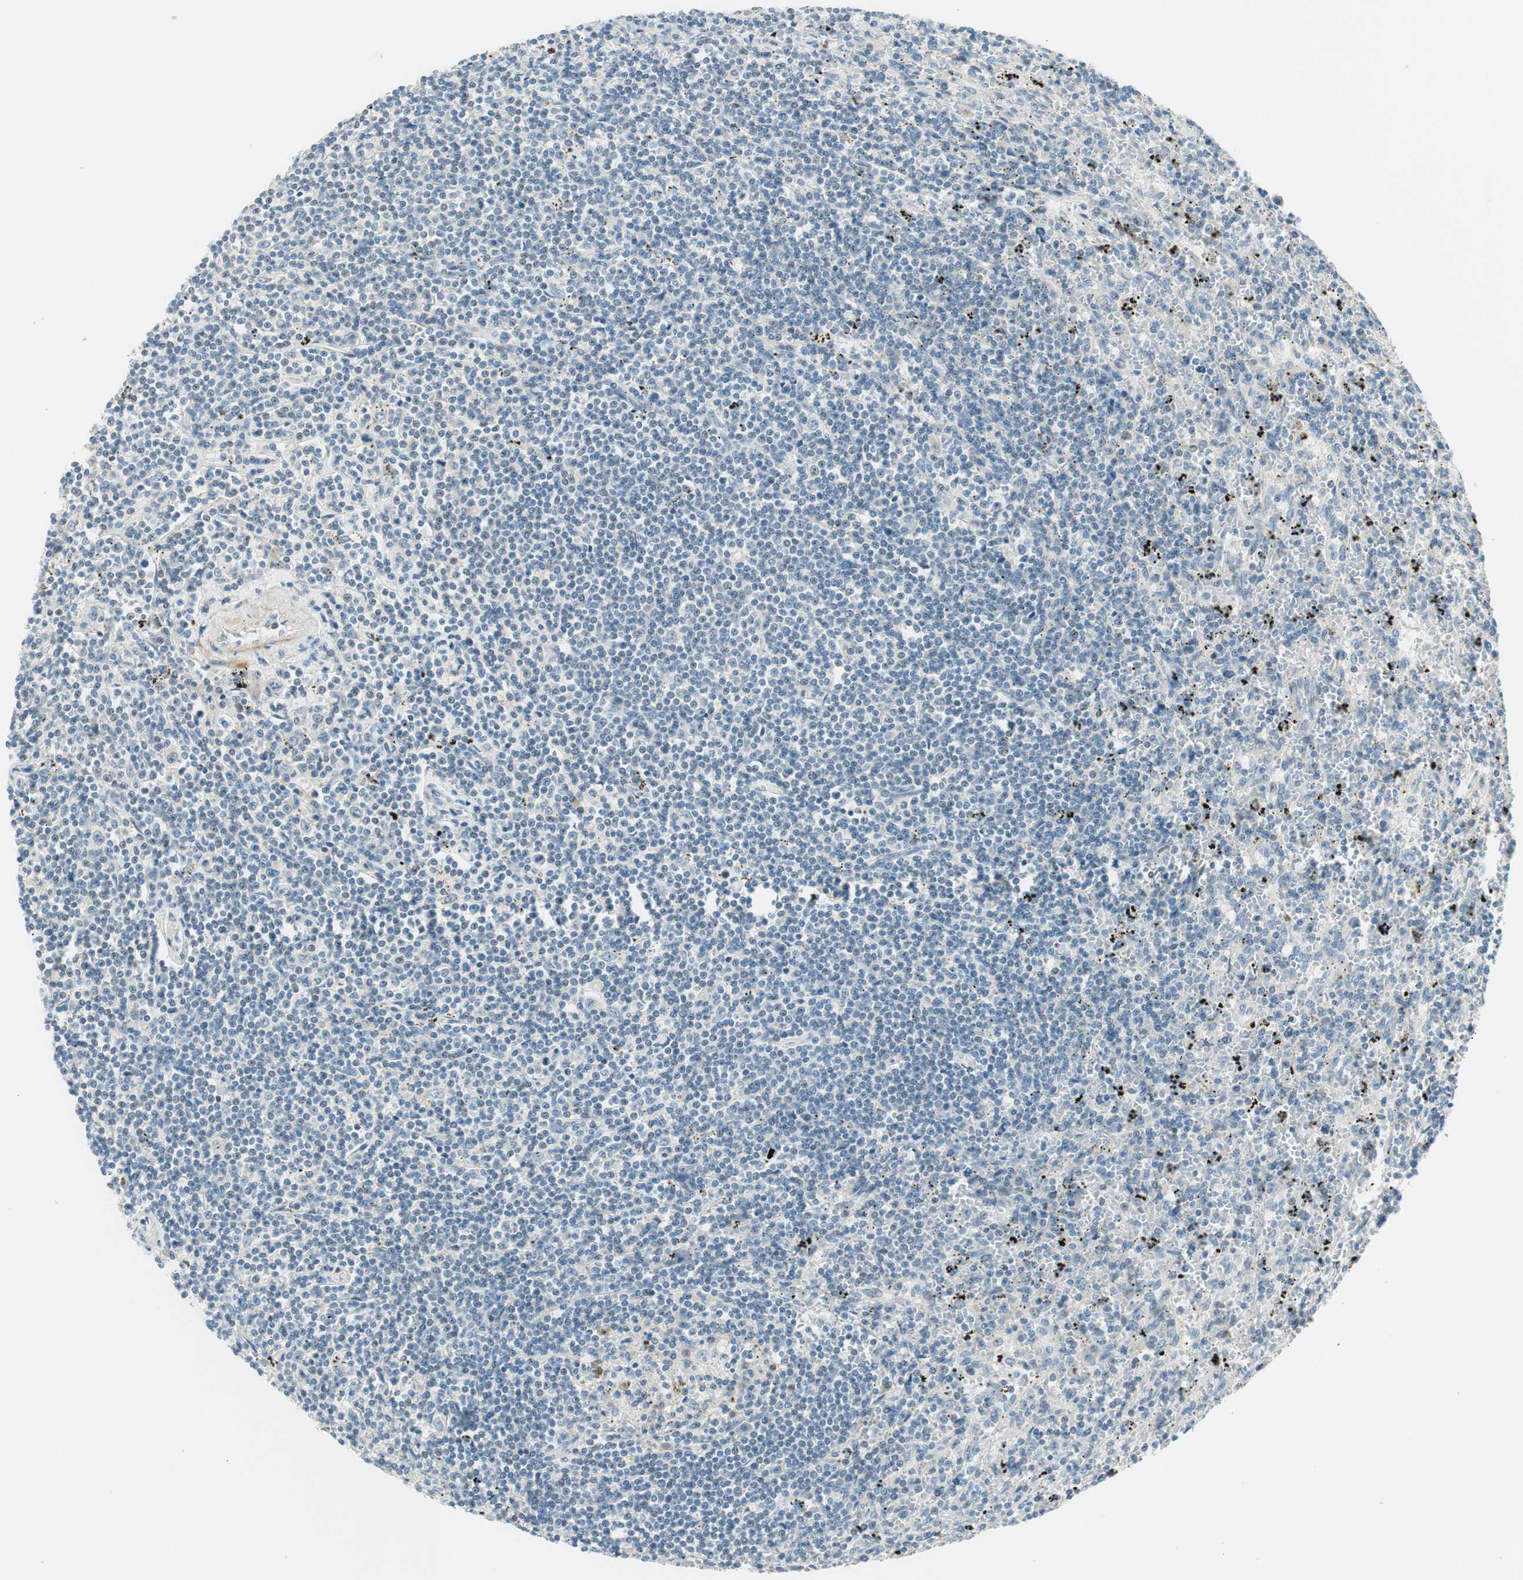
{"staining": {"intensity": "negative", "quantity": "none", "location": "none"}, "tissue": "lymphoma", "cell_type": "Tumor cells", "image_type": "cancer", "snomed": [{"axis": "morphology", "description": "Malignant lymphoma, non-Hodgkin's type, Low grade"}, {"axis": "topography", "description": "Spleen"}], "caption": "Immunohistochemistry (IHC) histopathology image of neoplastic tissue: malignant lymphoma, non-Hodgkin's type (low-grade) stained with DAB (3,3'-diaminobenzidine) shows no significant protein expression in tumor cells.", "gene": "TACR3", "patient": {"sex": "male", "age": 76}}